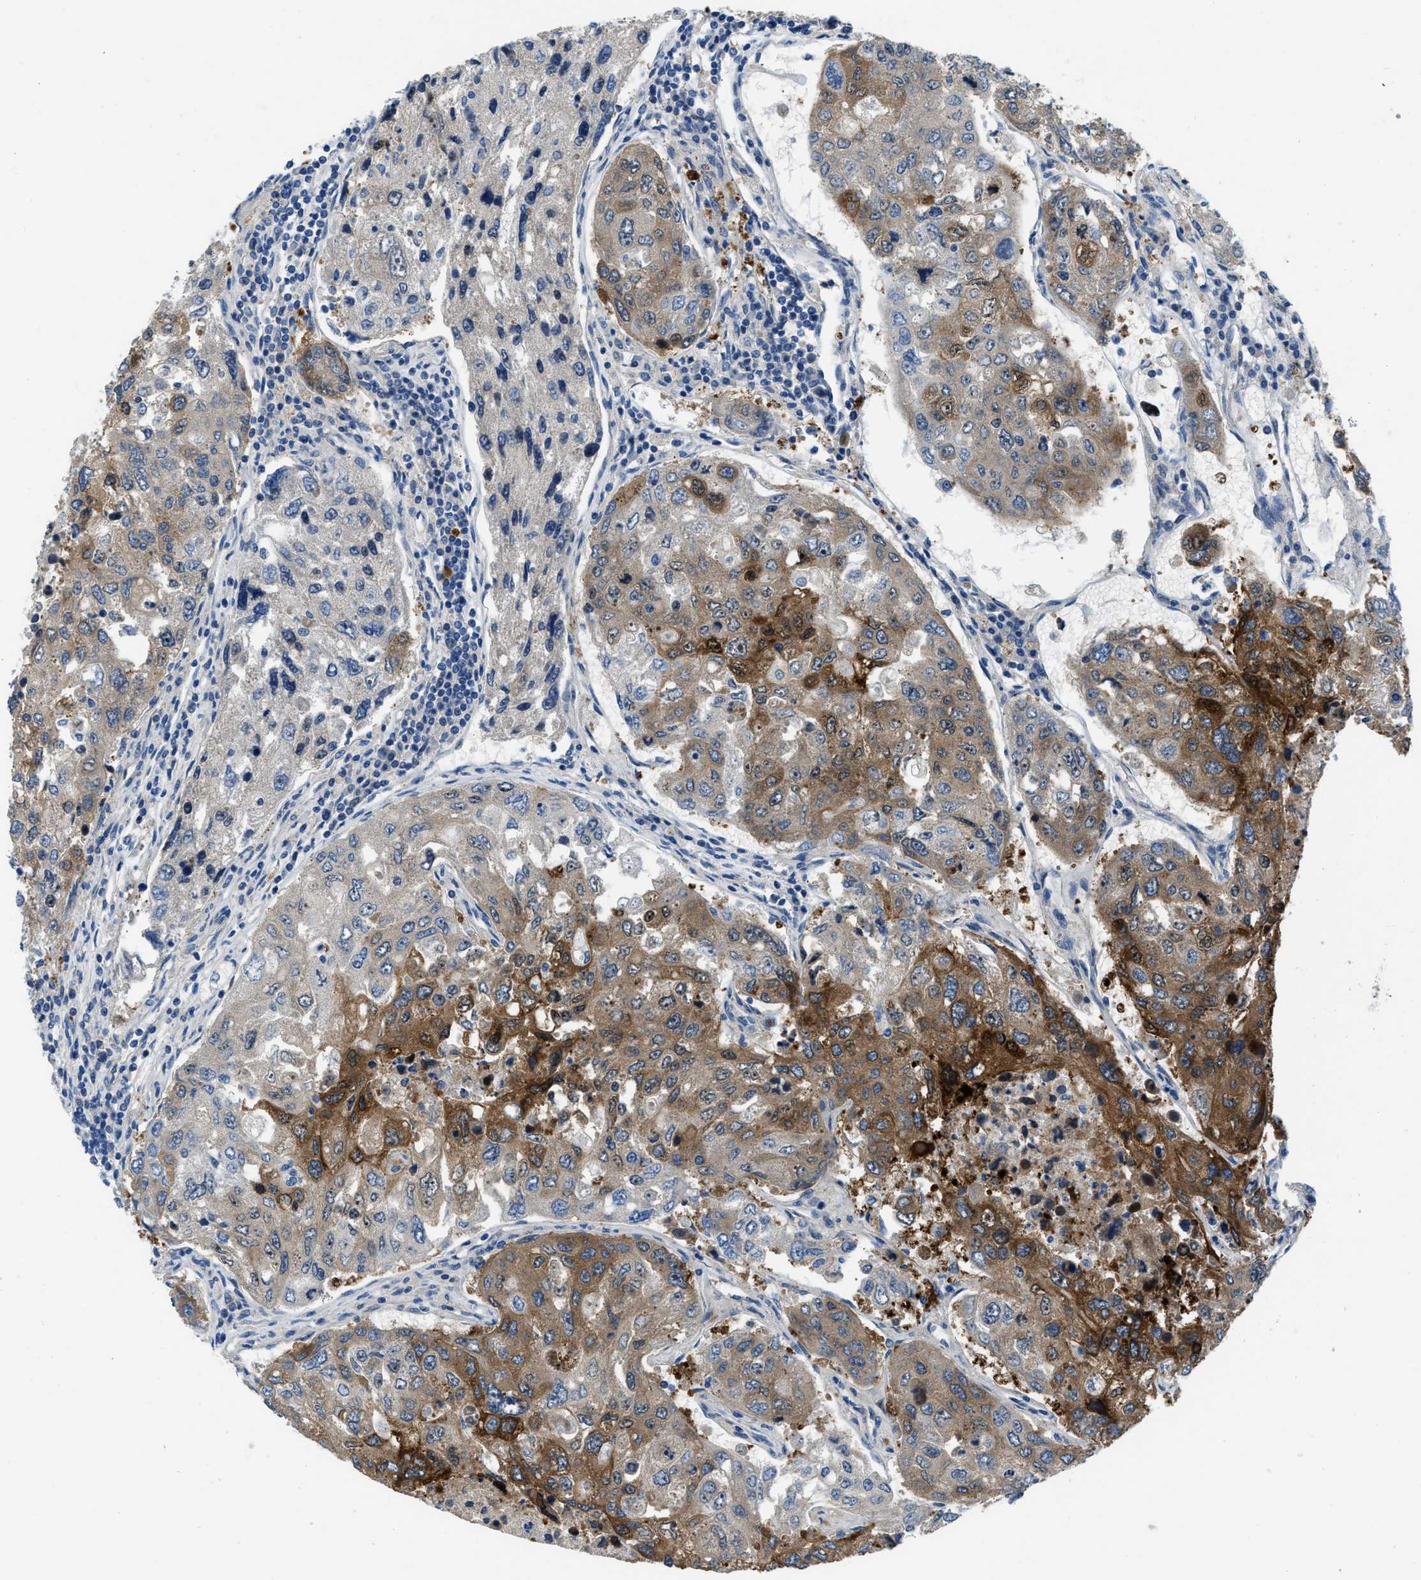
{"staining": {"intensity": "moderate", "quantity": "25%-75%", "location": "cytoplasmic/membranous"}, "tissue": "urothelial cancer", "cell_type": "Tumor cells", "image_type": "cancer", "snomed": [{"axis": "morphology", "description": "Urothelial carcinoma, High grade"}, {"axis": "topography", "description": "Lymph node"}, {"axis": "topography", "description": "Urinary bladder"}], "caption": "High-magnification brightfield microscopy of urothelial carcinoma (high-grade) stained with DAB (brown) and counterstained with hematoxylin (blue). tumor cells exhibit moderate cytoplasmic/membranous staining is seen in approximately25%-75% of cells.", "gene": "PFKP", "patient": {"sex": "male", "age": 51}}